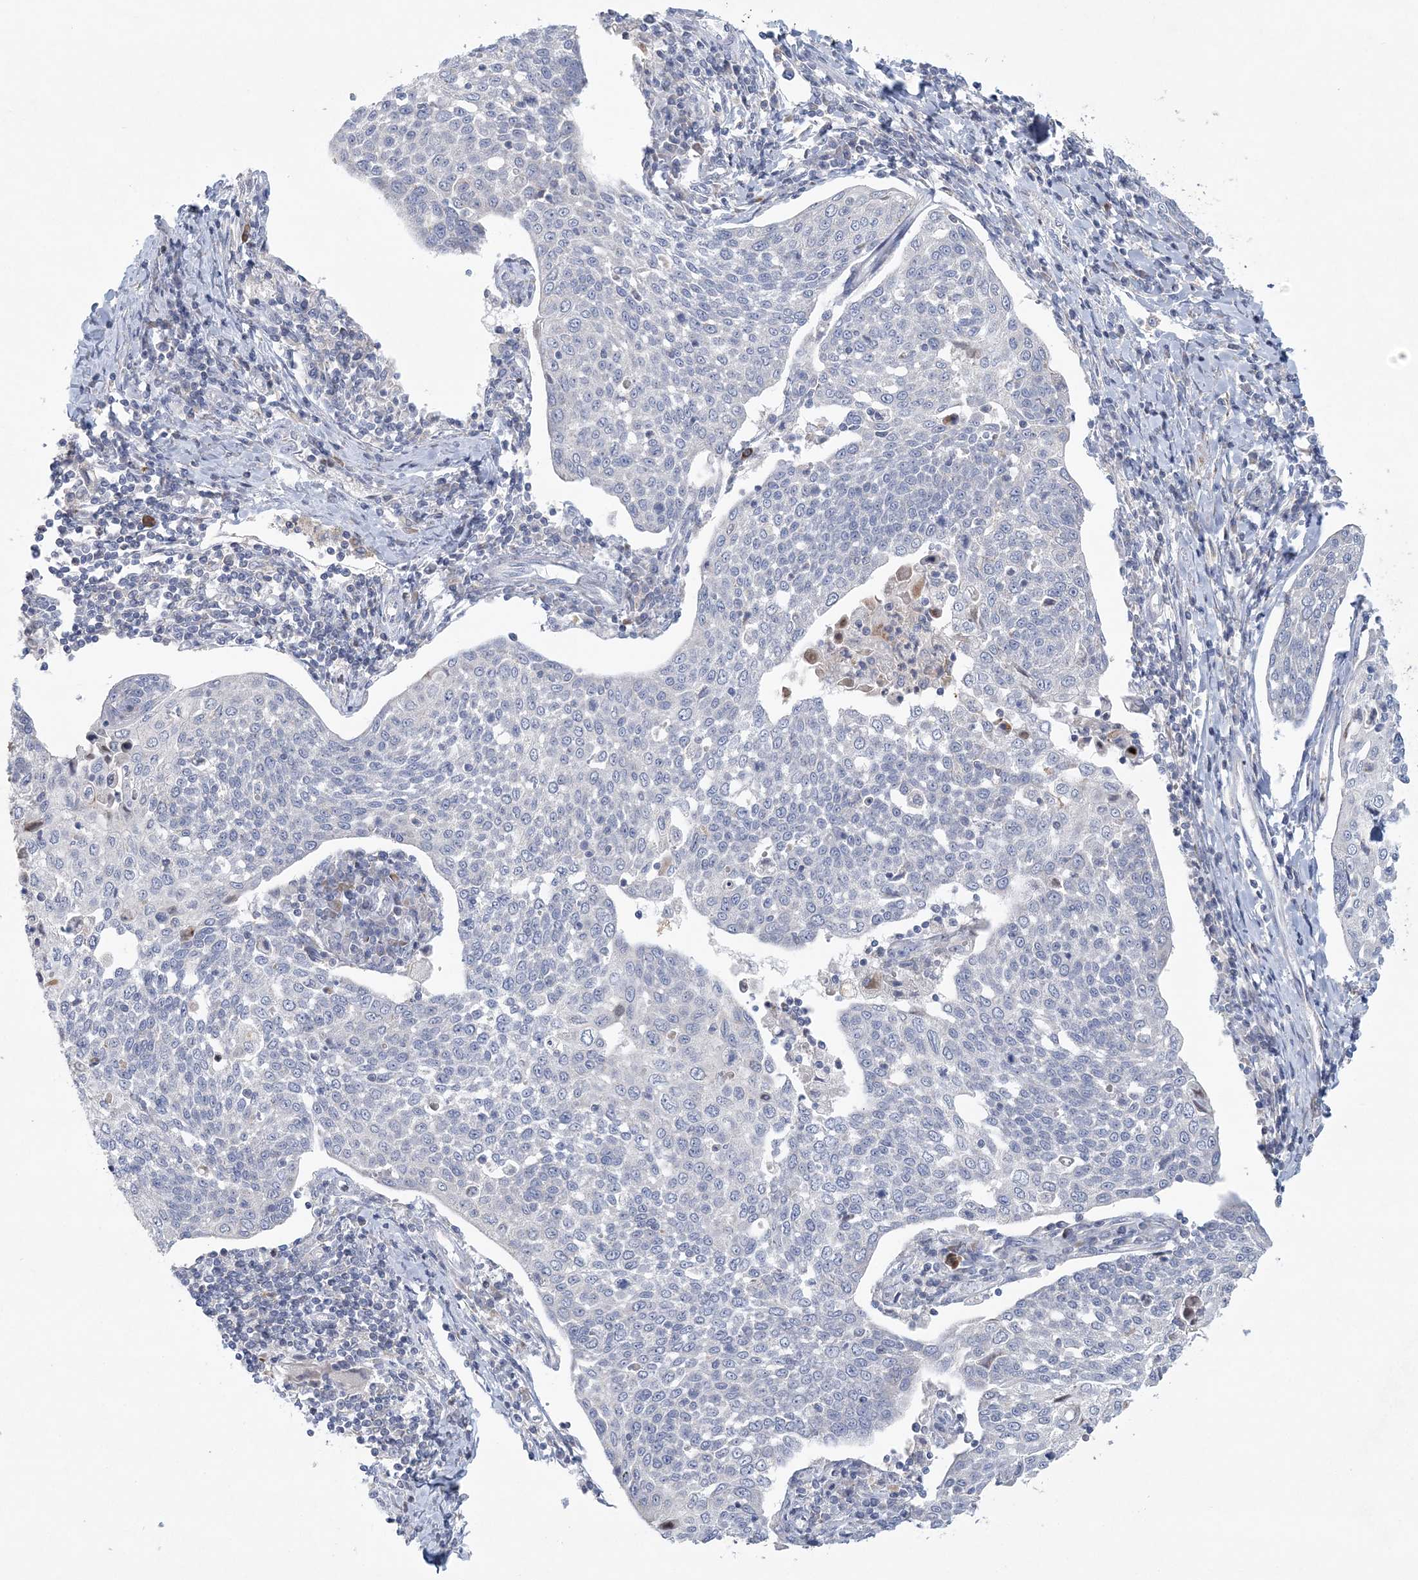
{"staining": {"intensity": "negative", "quantity": "none", "location": "none"}, "tissue": "cervical cancer", "cell_type": "Tumor cells", "image_type": "cancer", "snomed": [{"axis": "morphology", "description": "Squamous cell carcinoma, NOS"}, {"axis": "topography", "description": "Cervix"}], "caption": "Immunohistochemistry micrograph of cervical cancer stained for a protein (brown), which demonstrates no positivity in tumor cells.", "gene": "NIPAL1", "patient": {"sex": "female", "age": 34}}